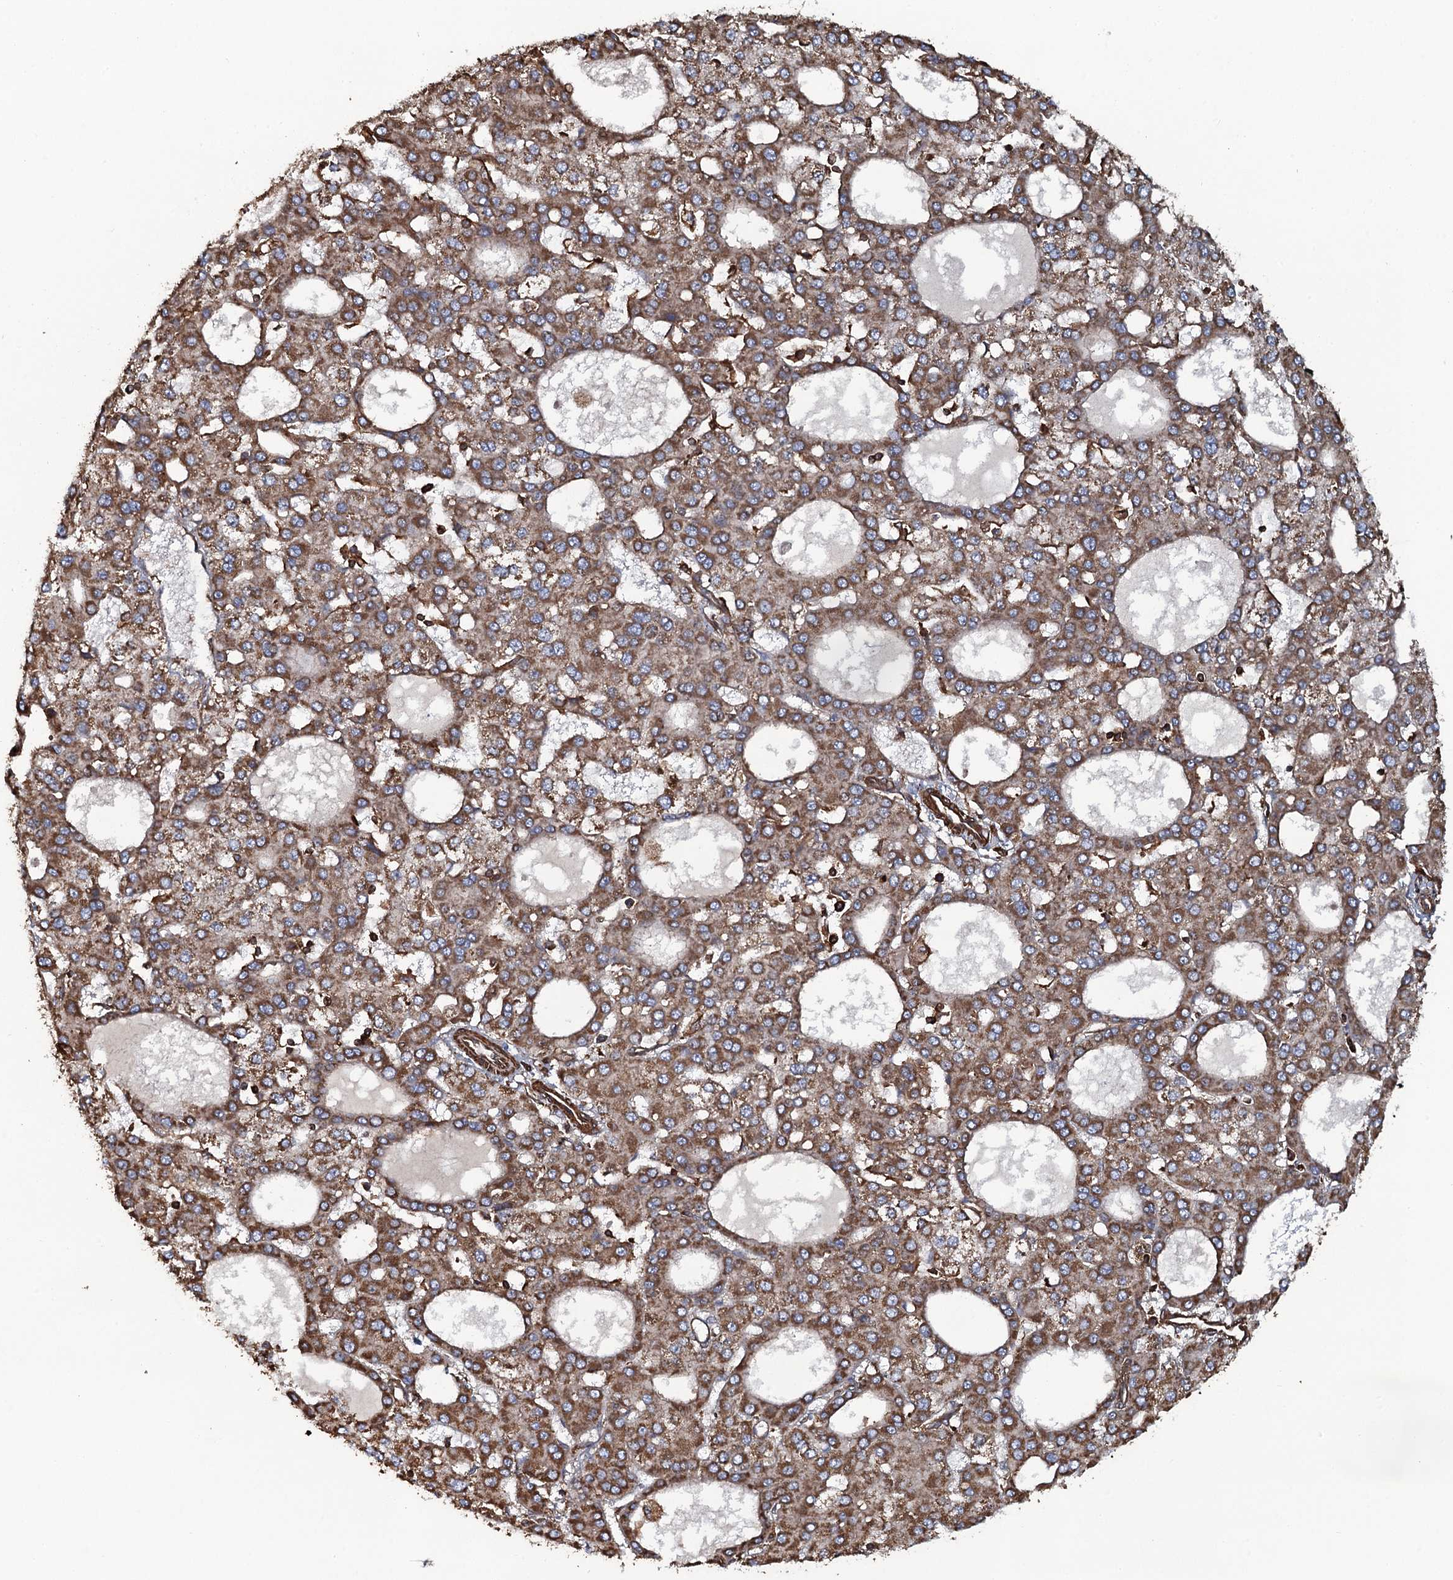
{"staining": {"intensity": "moderate", "quantity": ">75%", "location": "cytoplasmic/membranous"}, "tissue": "liver cancer", "cell_type": "Tumor cells", "image_type": "cancer", "snomed": [{"axis": "morphology", "description": "Carcinoma, Hepatocellular, NOS"}, {"axis": "topography", "description": "Liver"}], "caption": "High-magnification brightfield microscopy of liver cancer stained with DAB (brown) and counterstained with hematoxylin (blue). tumor cells exhibit moderate cytoplasmic/membranous staining is identified in about>75% of cells.", "gene": "VWA8", "patient": {"sex": "male", "age": 47}}